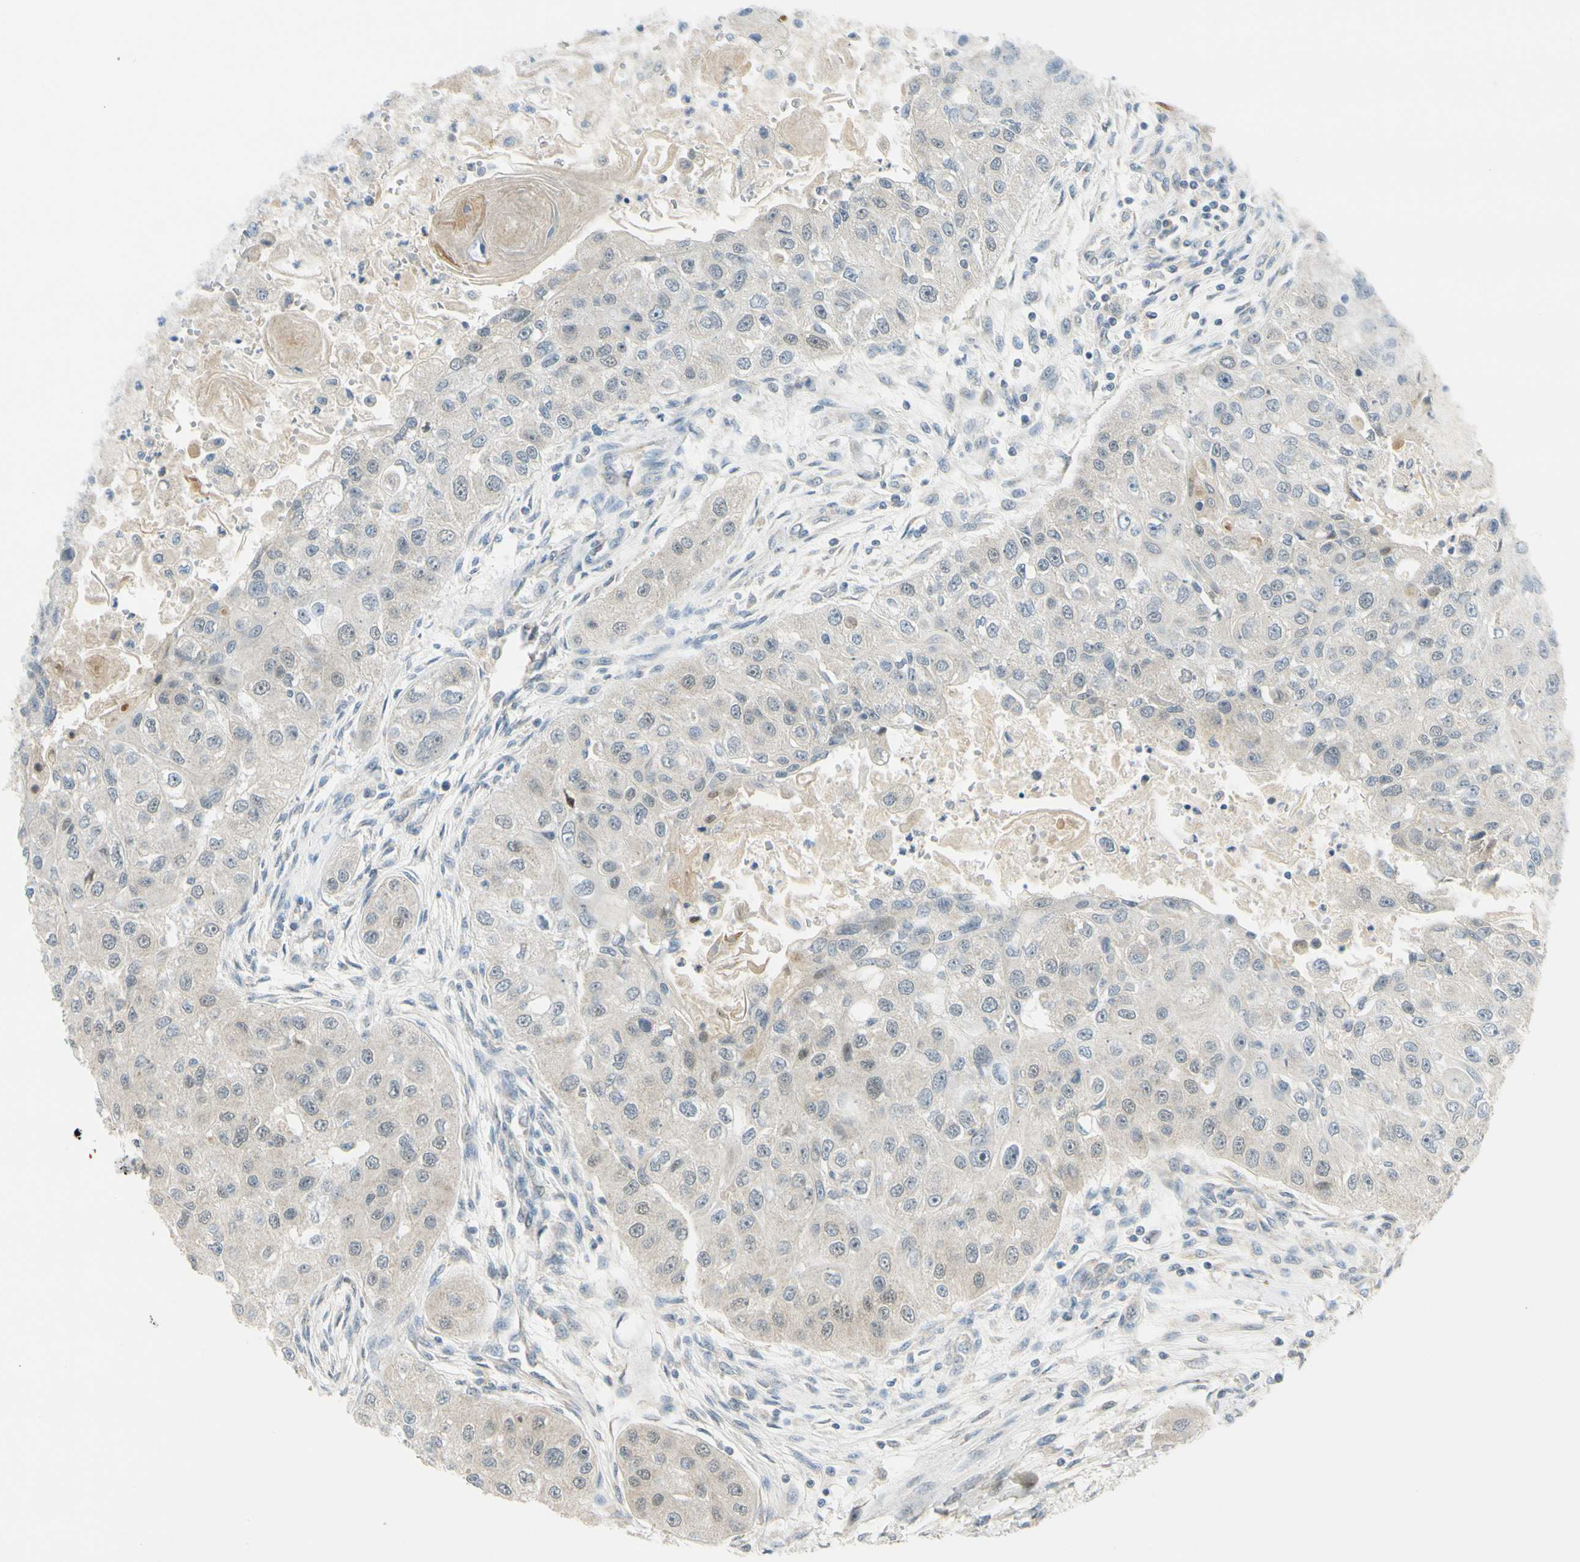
{"staining": {"intensity": "negative", "quantity": "none", "location": "none"}, "tissue": "head and neck cancer", "cell_type": "Tumor cells", "image_type": "cancer", "snomed": [{"axis": "morphology", "description": "Normal tissue, NOS"}, {"axis": "morphology", "description": "Squamous cell carcinoma, NOS"}, {"axis": "topography", "description": "Skeletal muscle"}, {"axis": "topography", "description": "Head-Neck"}], "caption": "This is an IHC histopathology image of human squamous cell carcinoma (head and neck). There is no positivity in tumor cells.", "gene": "FHL2", "patient": {"sex": "male", "age": 51}}